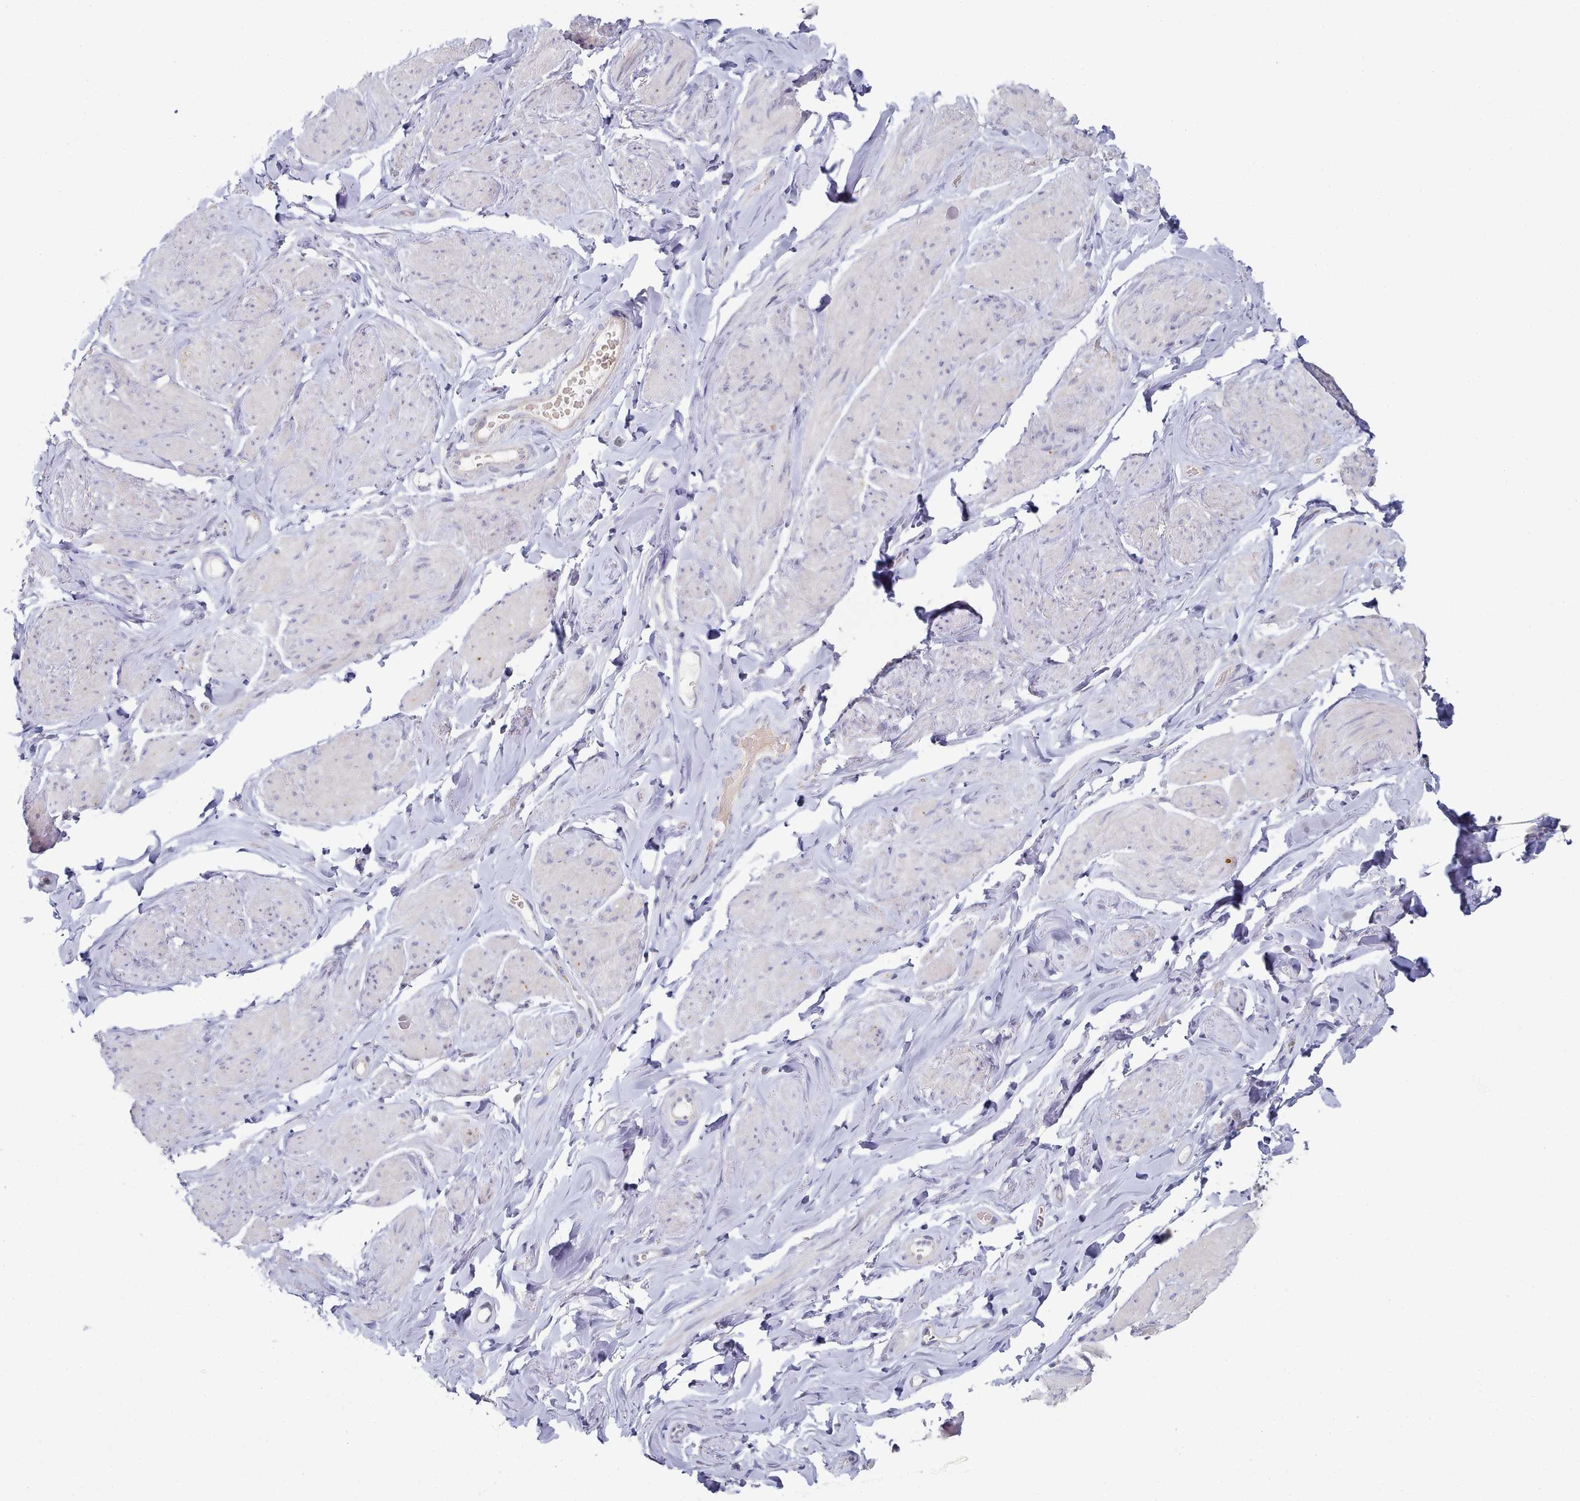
{"staining": {"intensity": "negative", "quantity": "none", "location": "none"}, "tissue": "smooth muscle", "cell_type": "Smooth muscle cells", "image_type": "normal", "snomed": [{"axis": "morphology", "description": "Normal tissue, NOS"}, {"axis": "topography", "description": "Smooth muscle"}, {"axis": "topography", "description": "Peripheral nerve tissue"}], "caption": "Immunohistochemical staining of unremarkable human smooth muscle displays no significant positivity in smooth muscle cells. (Immunohistochemistry, brightfield microscopy, high magnification).", "gene": "TYW1B", "patient": {"sex": "male", "age": 69}}